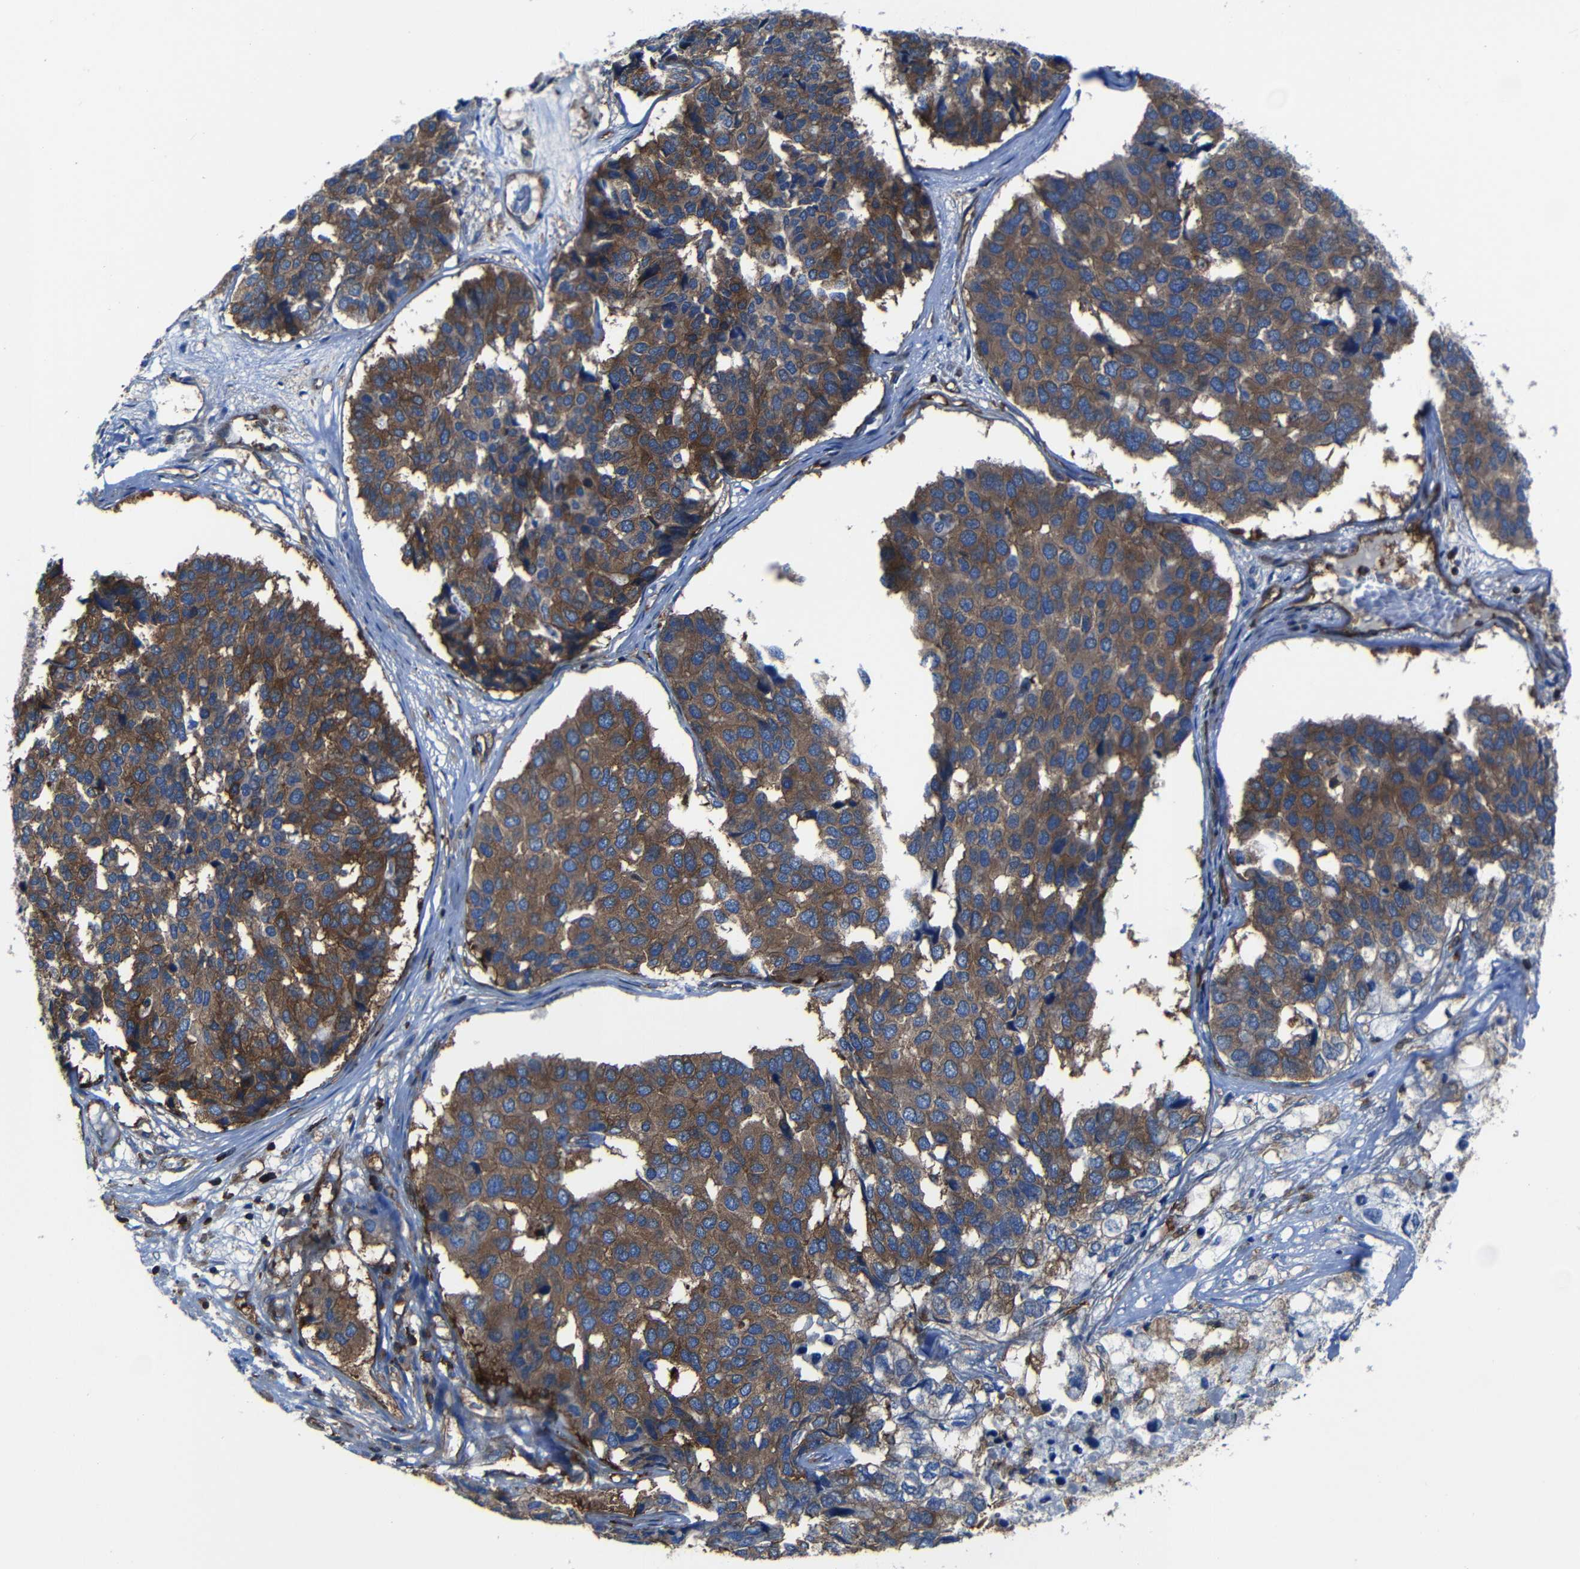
{"staining": {"intensity": "strong", "quantity": ">75%", "location": "cytoplasmic/membranous"}, "tissue": "pancreatic cancer", "cell_type": "Tumor cells", "image_type": "cancer", "snomed": [{"axis": "morphology", "description": "Adenocarcinoma, NOS"}, {"axis": "topography", "description": "Pancreas"}], "caption": "Immunohistochemistry (IHC) image of human pancreatic adenocarcinoma stained for a protein (brown), which shows high levels of strong cytoplasmic/membranous positivity in approximately >75% of tumor cells.", "gene": "ARHGEF1", "patient": {"sex": "male", "age": 50}}